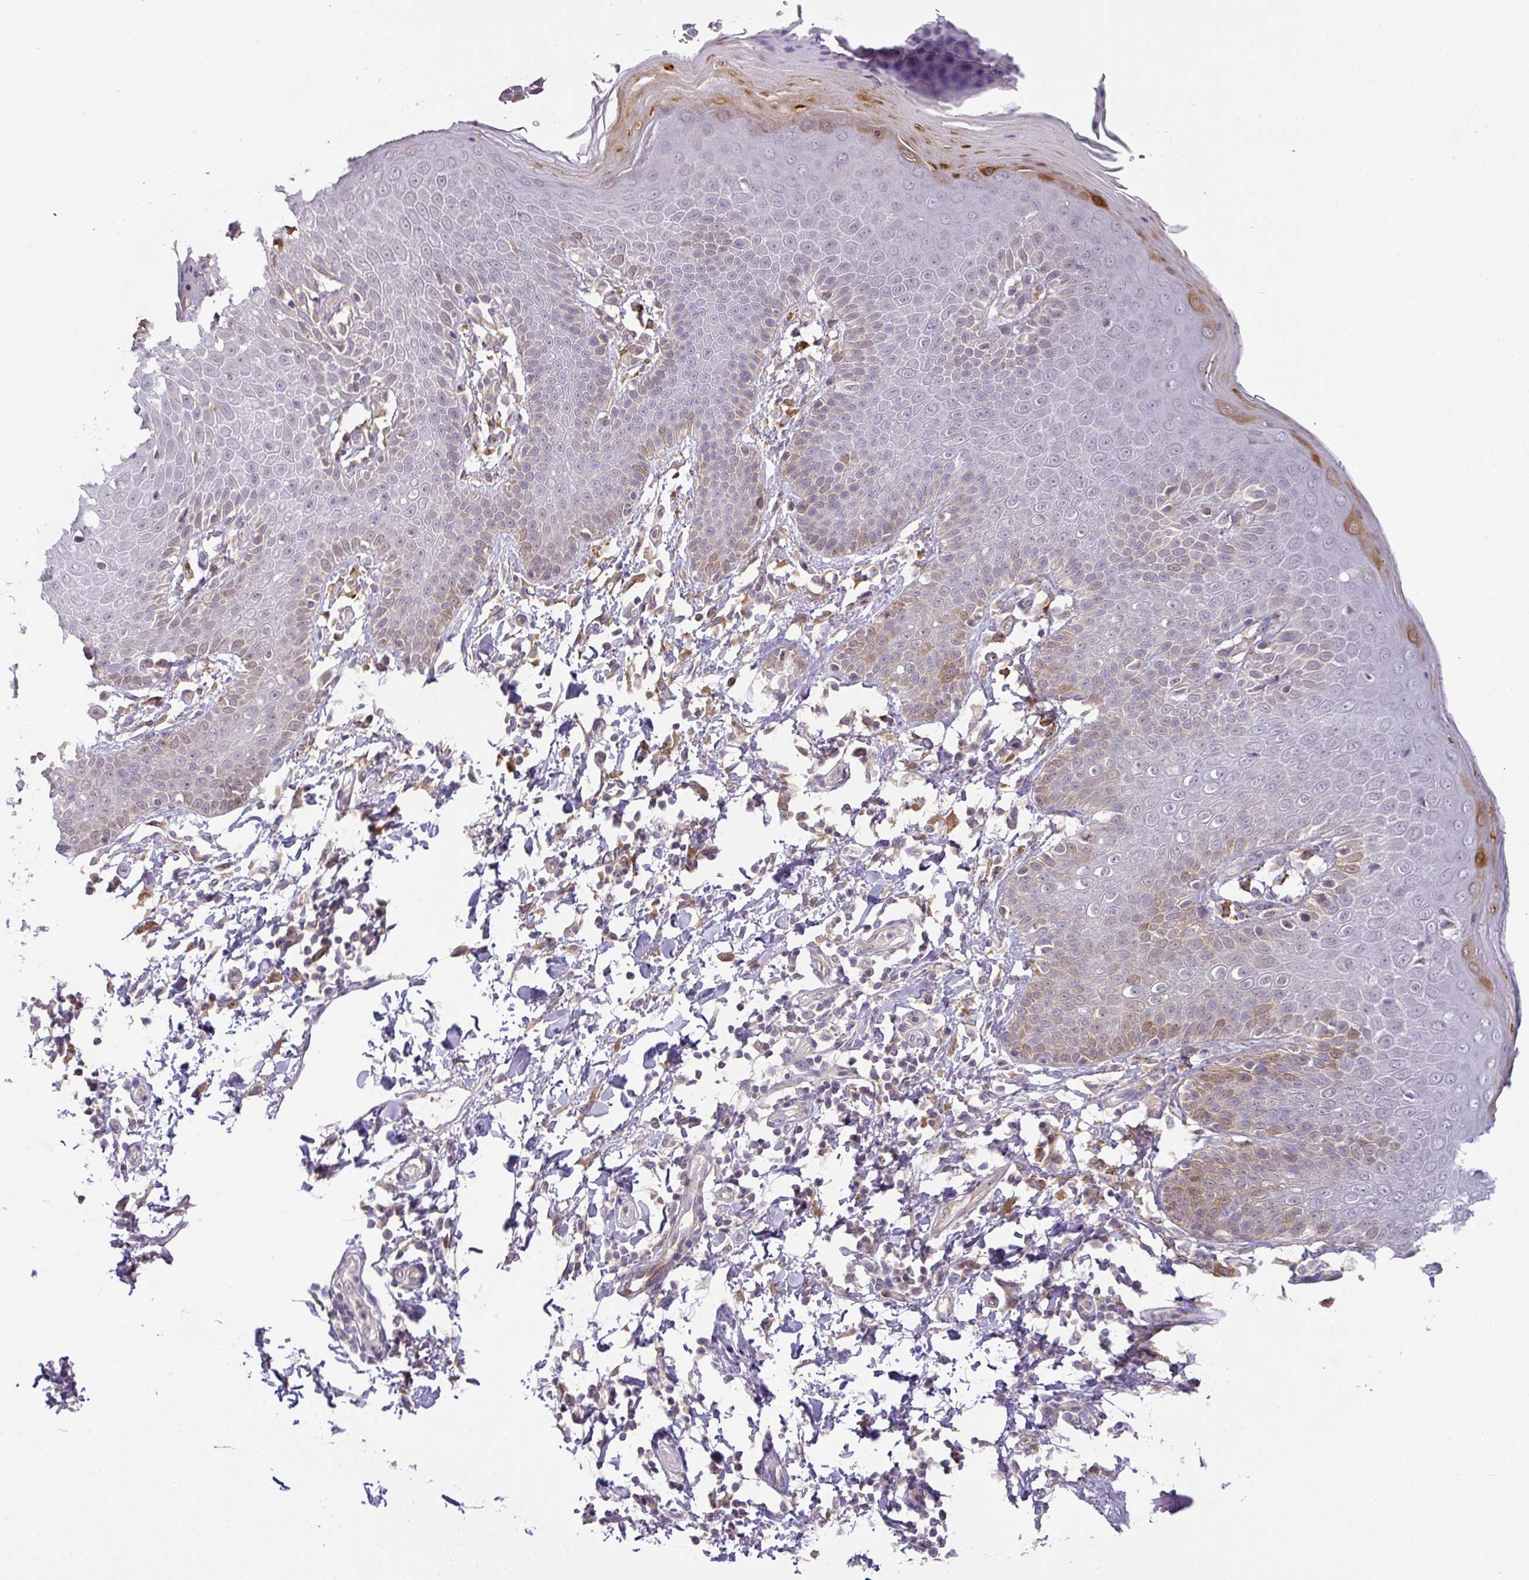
{"staining": {"intensity": "weak", "quantity": "<25%", "location": "cytoplasmic/membranous"}, "tissue": "skin", "cell_type": "Epidermal cells", "image_type": "normal", "snomed": [{"axis": "morphology", "description": "Normal tissue, NOS"}, {"axis": "topography", "description": "Peripheral nerve tissue"}], "caption": "A high-resolution photomicrograph shows immunohistochemistry (IHC) staining of benign skin, which exhibits no significant staining in epidermal cells.", "gene": "GCNT7", "patient": {"sex": "male", "age": 51}}